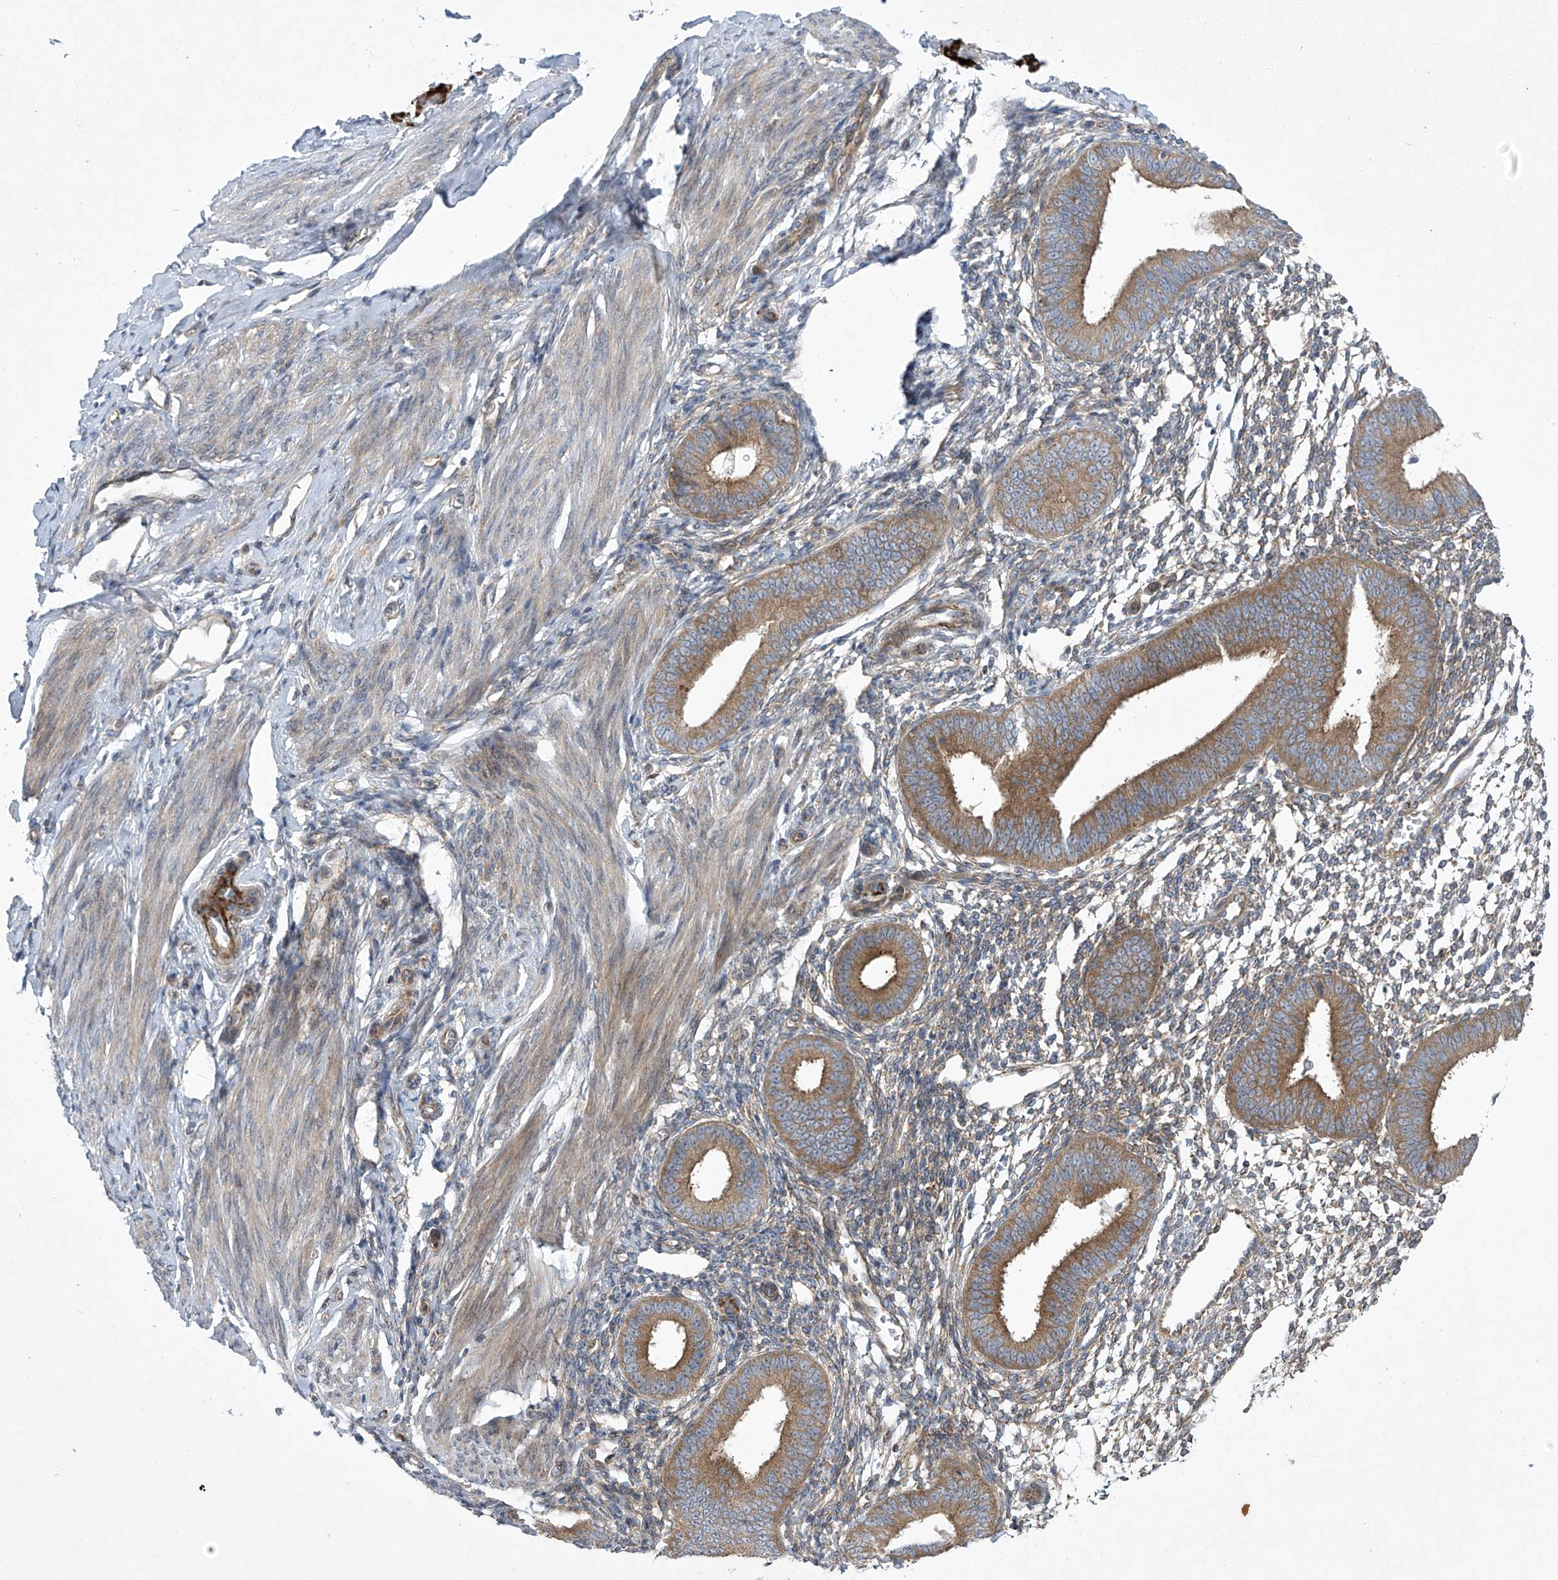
{"staining": {"intensity": "weak", "quantity": "<25%", "location": "cytoplasmic/membranous"}, "tissue": "endometrium", "cell_type": "Cells in endometrial stroma", "image_type": "normal", "snomed": [{"axis": "morphology", "description": "Normal tissue, NOS"}, {"axis": "topography", "description": "Uterus"}, {"axis": "topography", "description": "Endometrium"}], "caption": "Endometrium was stained to show a protein in brown. There is no significant staining in cells in endometrial stroma. The staining is performed using DAB brown chromogen with nuclei counter-stained in using hematoxylin.", "gene": "TJAP1", "patient": {"sex": "female", "age": 48}}